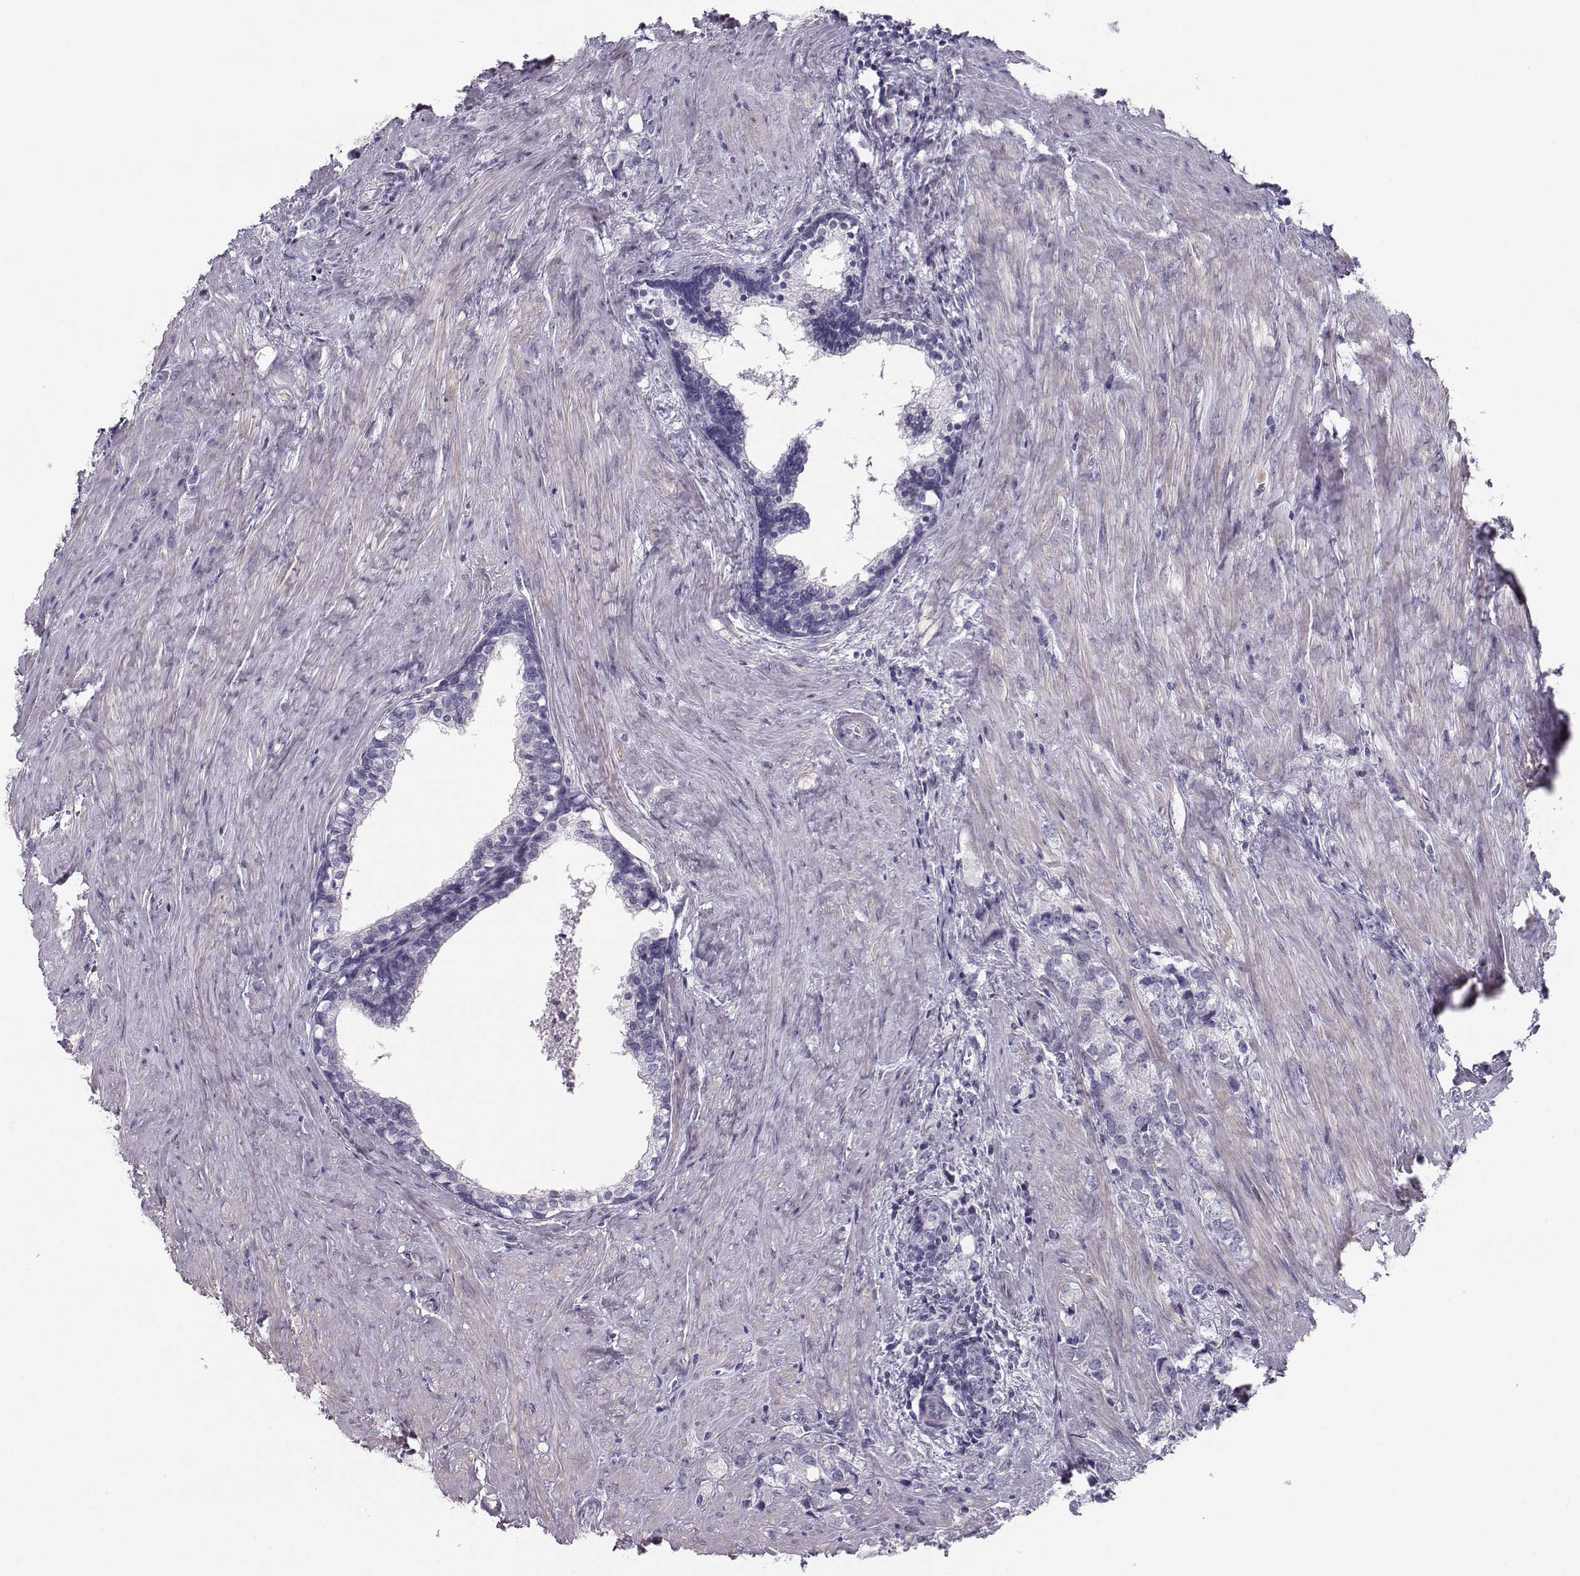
{"staining": {"intensity": "negative", "quantity": "none", "location": "none"}, "tissue": "prostate cancer", "cell_type": "Tumor cells", "image_type": "cancer", "snomed": [{"axis": "morphology", "description": "Adenocarcinoma, NOS"}, {"axis": "topography", "description": "Prostate and seminal vesicle, NOS"}], "caption": "This is an immunohistochemistry histopathology image of prostate cancer. There is no positivity in tumor cells.", "gene": "CASR", "patient": {"sex": "male", "age": 63}}